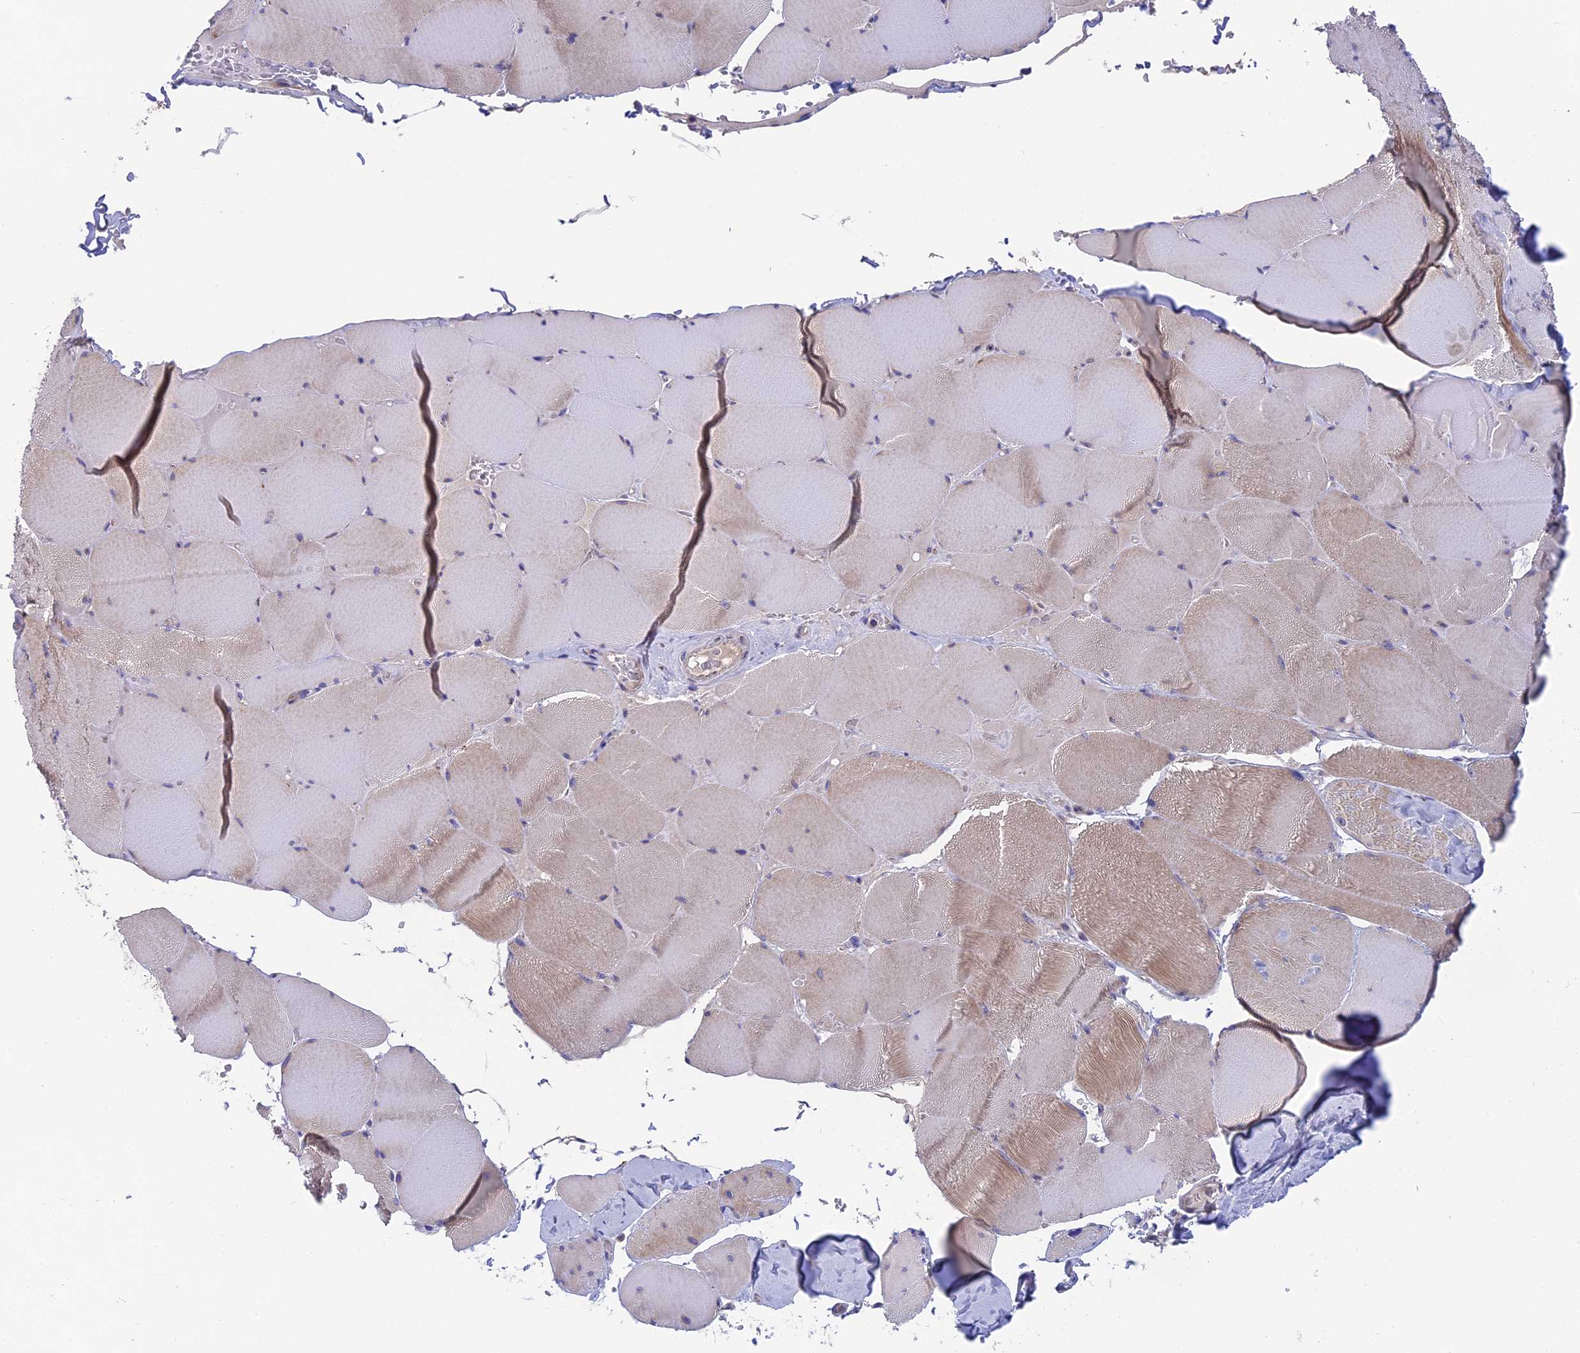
{"staining": {"intensity": "negative", "quantity": "none", "location": "none"}, "tissue": "skeletal muscle", "cell_type": "Myocytes", "image_type": "normal", "snomed": [{"axis": "morphology", "description": "Normal tissue, NOS"}, {"axis": "topography", "description": "Skeletal muscle"}, {"axis": "topography", "description": "Head-Neck"}], "caption": "Myocytes show no significant staining in benign skeletal muscle. (DAB IHC, high magnification).", "gene": "TENT4B", "patient": {"sex": "male", "age": 66}}